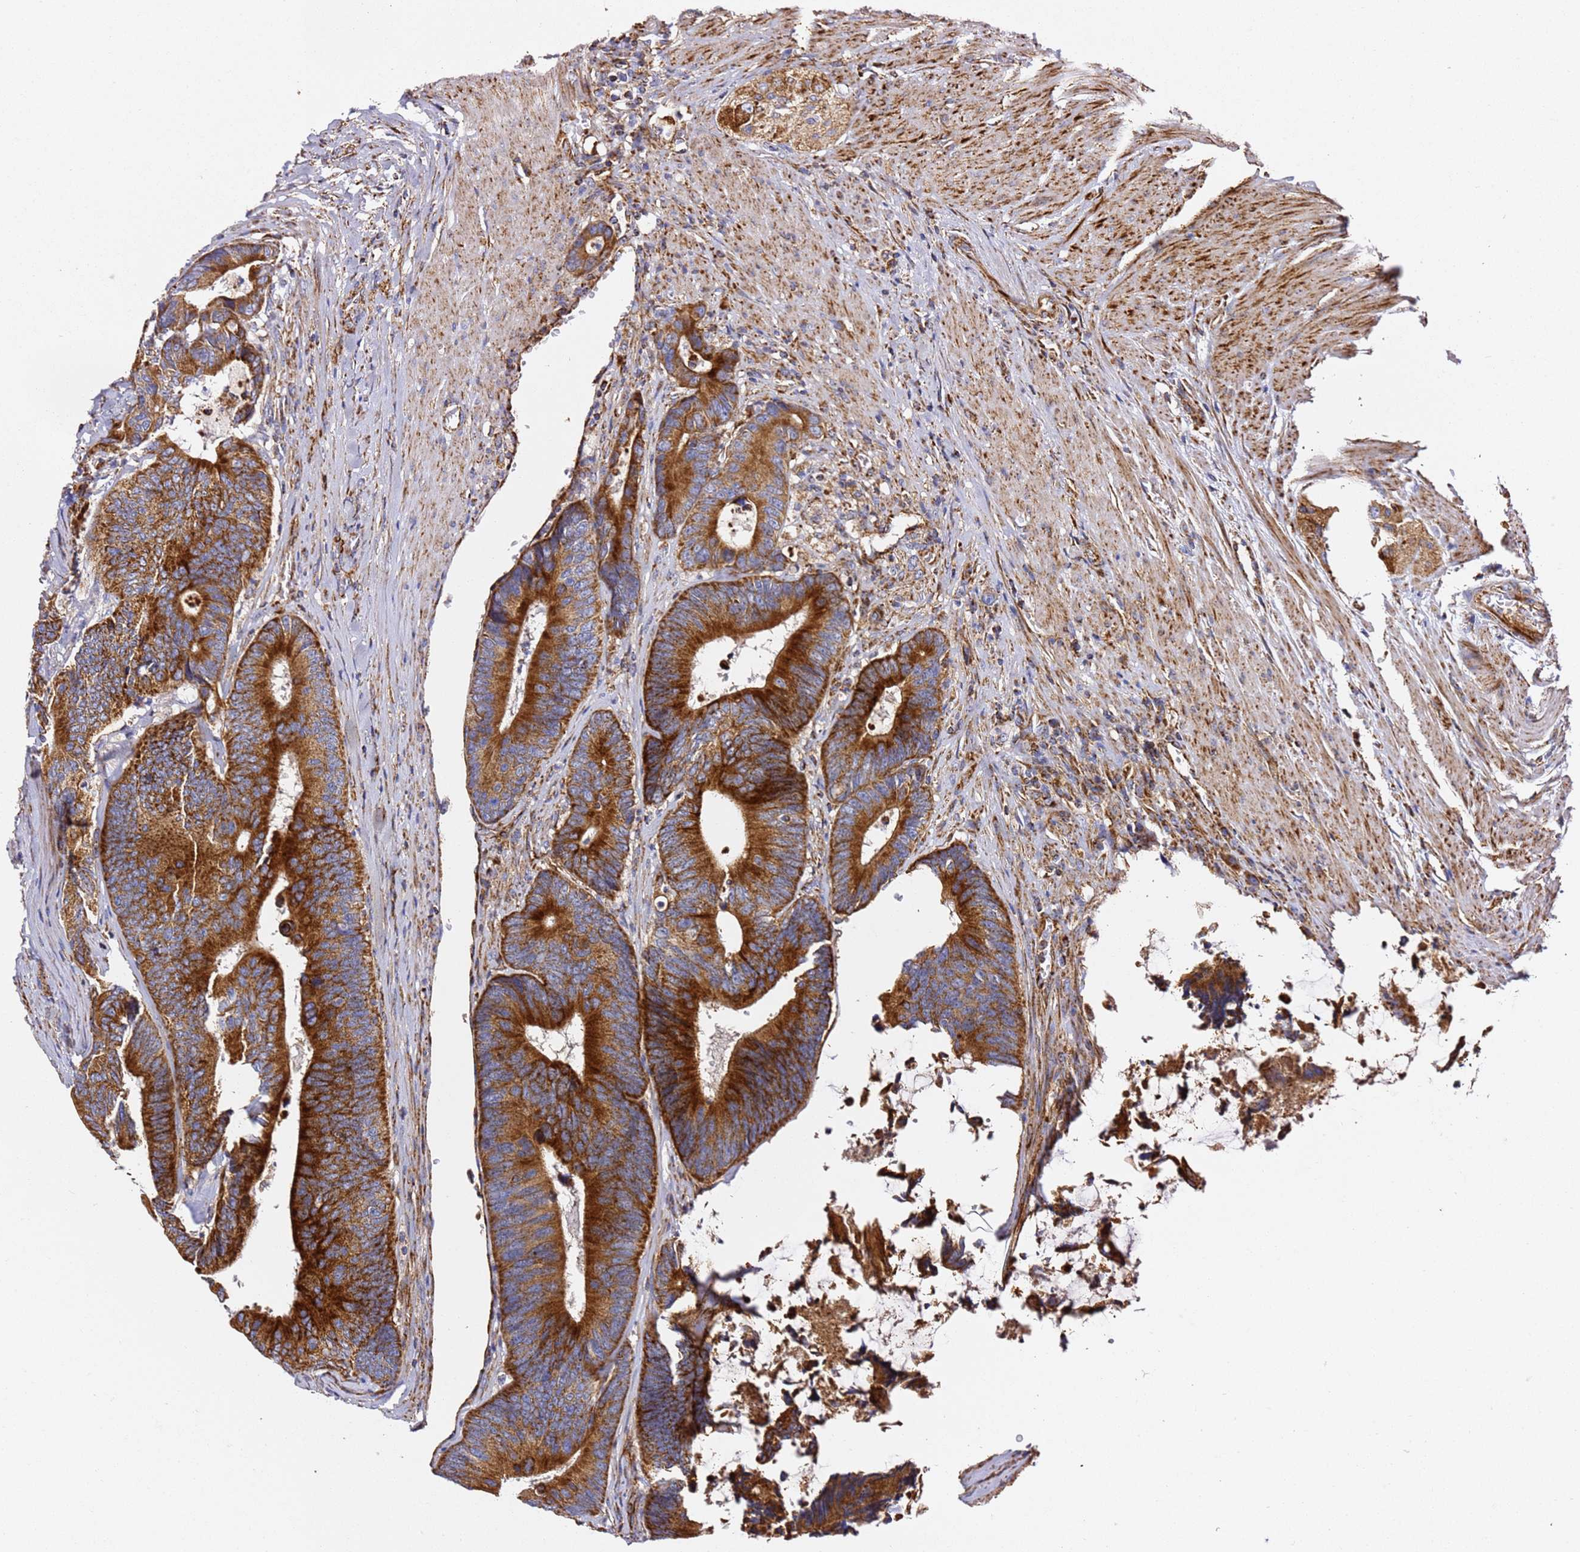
{"staining": {"intensity": "strong", "quantity": ">75%", "location": "cytoplasmic/membranous"}, "tissue": "colorectal cancer", "cell_type": "Tumor cells", "image_type": "cancer", "snomed": [{"axis": "morphology", "description": "Adenocarcinoma, NOS"}, {"axis": "topography", "description": "Colon"}], "caption": "Colorectal adenocarcinoma stained for a protein shows strong cytoplasmic/membranous positivity in tumor cells.", "gene": "NDUFA3", "patient": {"sex": "male", "age": 87}}